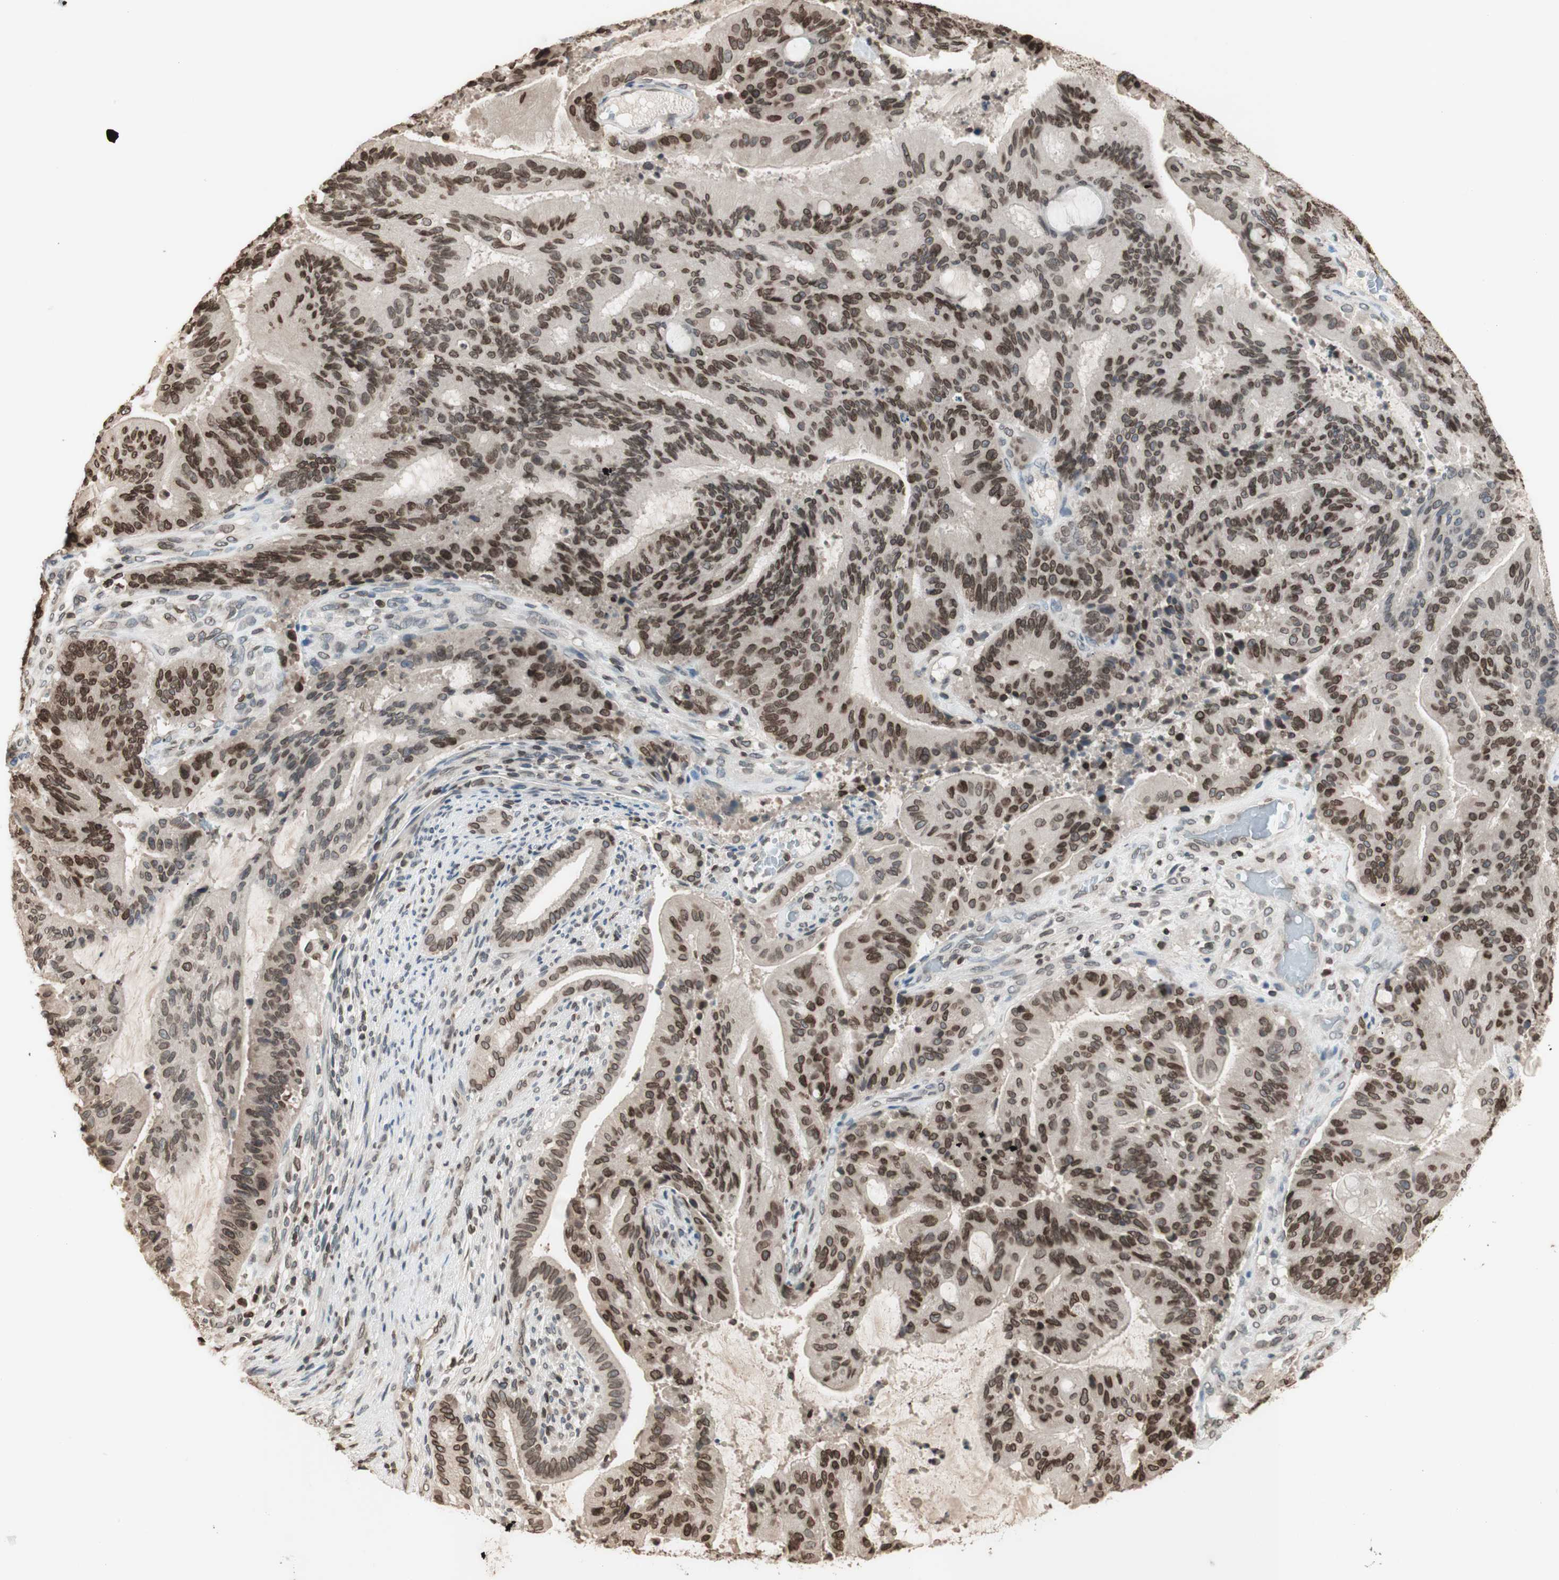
{"staining": {"intensity": "moderate", "quantity": ">75%", "location": "cytoplasmic/membranous,nuclear"}, "tissue": "liver cancer", "cell_type": "Tumor cells", "image_type": "cancer", "snomed": [{"axis": "morphology", "description": "Cholangiocarcinoma"}, {"axis": "topography", "description": "Liver"}], "caption": "Brown immunohistochemical staining in liver cancer exhibits moderate cytoplasmic/membranous and nuclear expression in approximately >75% of tumor cells.", "gene": "TMPO", "patient": {"sex": "female", "age": 73}}